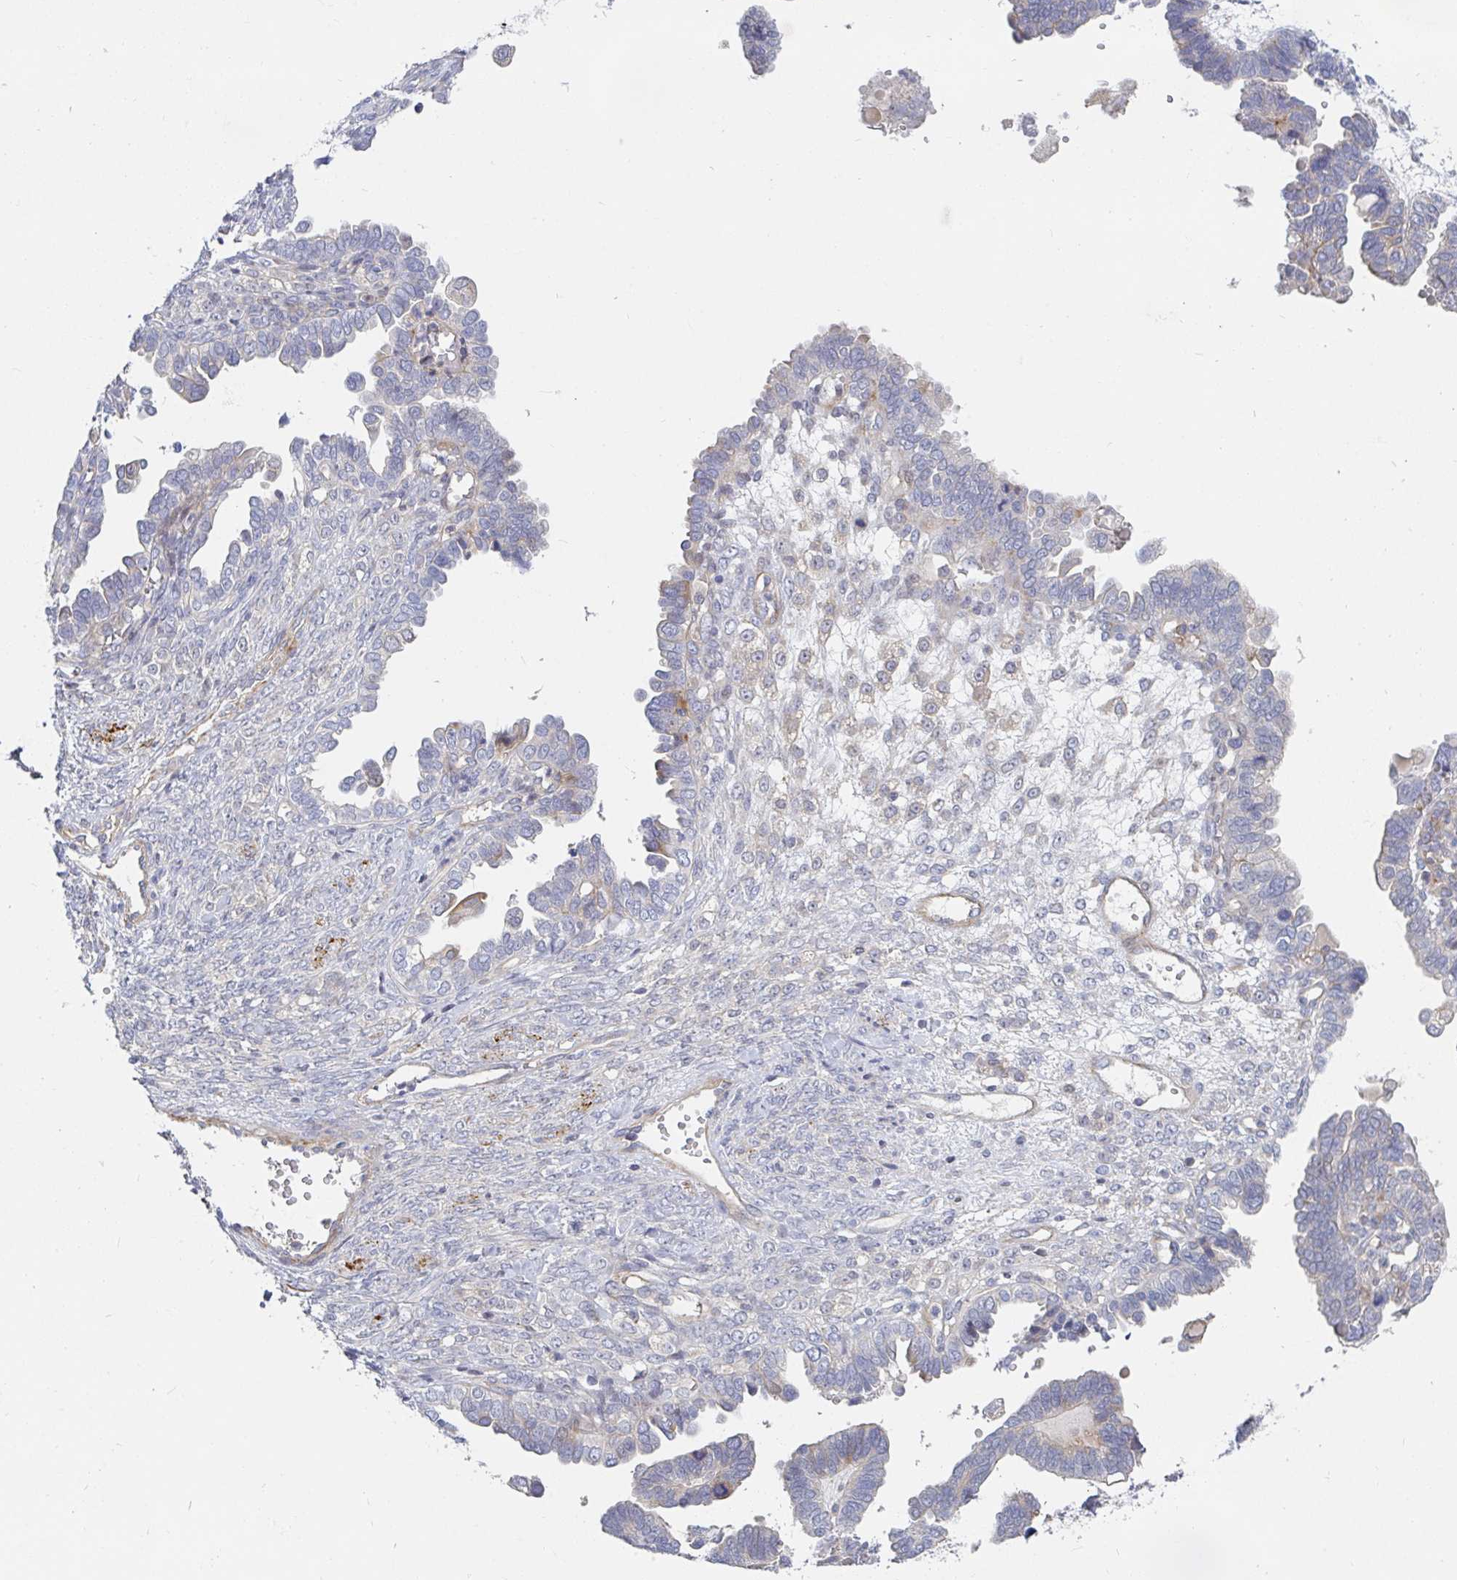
{"staining": {"intensity": "negative", "quantity": "none", "location": "none"}, "tissue": "ovarian cancer", "cell_type": "Tumor cells", "image_type": "cancer", "snomed": [{"axis": "morphology", "description": "Cystadenocarcinoma, serous, NOS"}, {"axis": "topography", "description": "Ovary"}], "caption": "High magnification brightfield microscopy of serous cystadenocarcinoma (ovarian) stained with DAB (3,3'-diaminobenzidine) (brown) and counterstained with hematoxylin (blue): tumor cells show no significant expression.", "gene": "SSH2", "patient": {"sex": "female", "age": 51}}